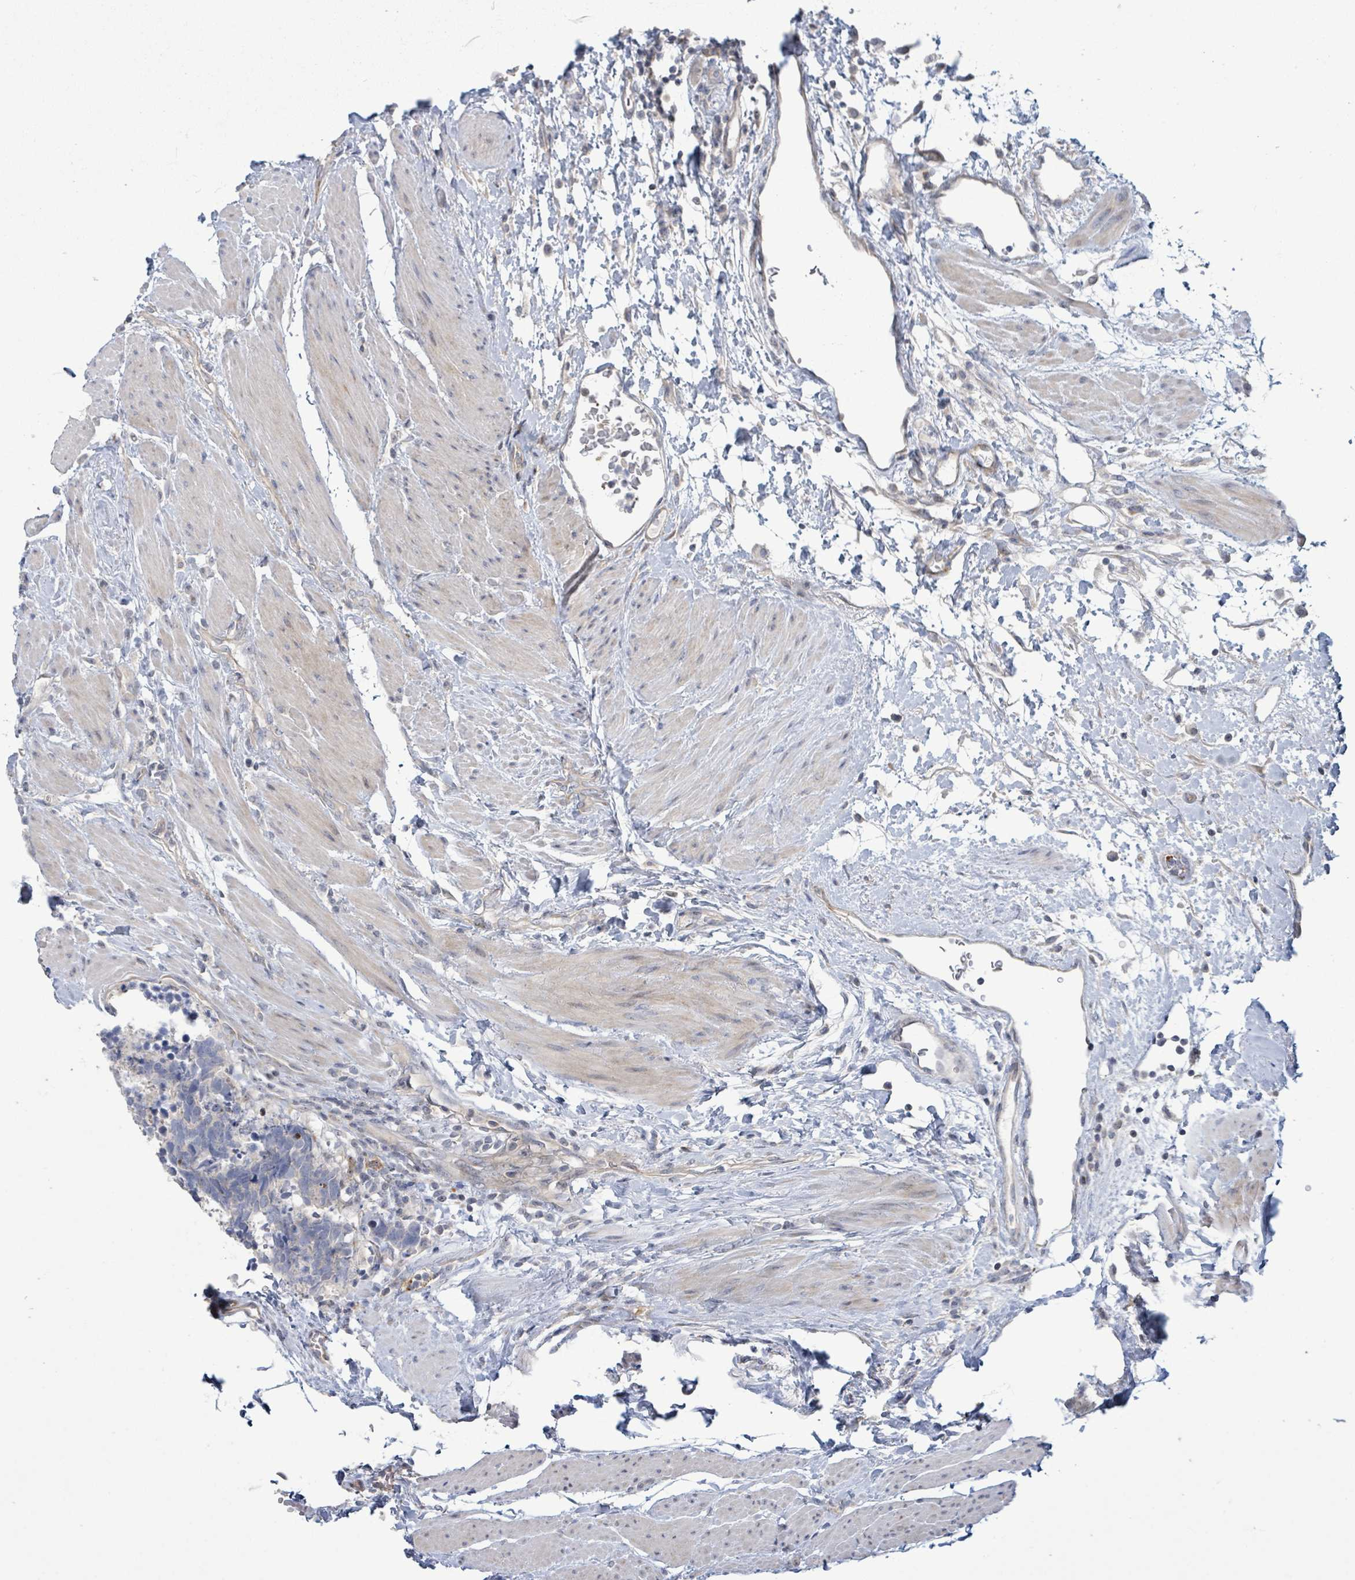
{"staining": {"intensity": "negative", "quantity": "none", "location": "none"}, "tissue": "carcinoid", "cell_type": "Tumor cells", "image_type": "cancer", "snomed": [{"axis": "morphology", "description": "Carcinoid, malignant, NOS"}, {"axis": "topography", "description": "Colon"}], "caption": "High power microscopy histopathology image of an immunohistochemistry (IHC) image of carcinoid, revealing no significant staining in tumor cells.", "gene": "LILRA4", "patient": {"sex": "female", "age": 52}}